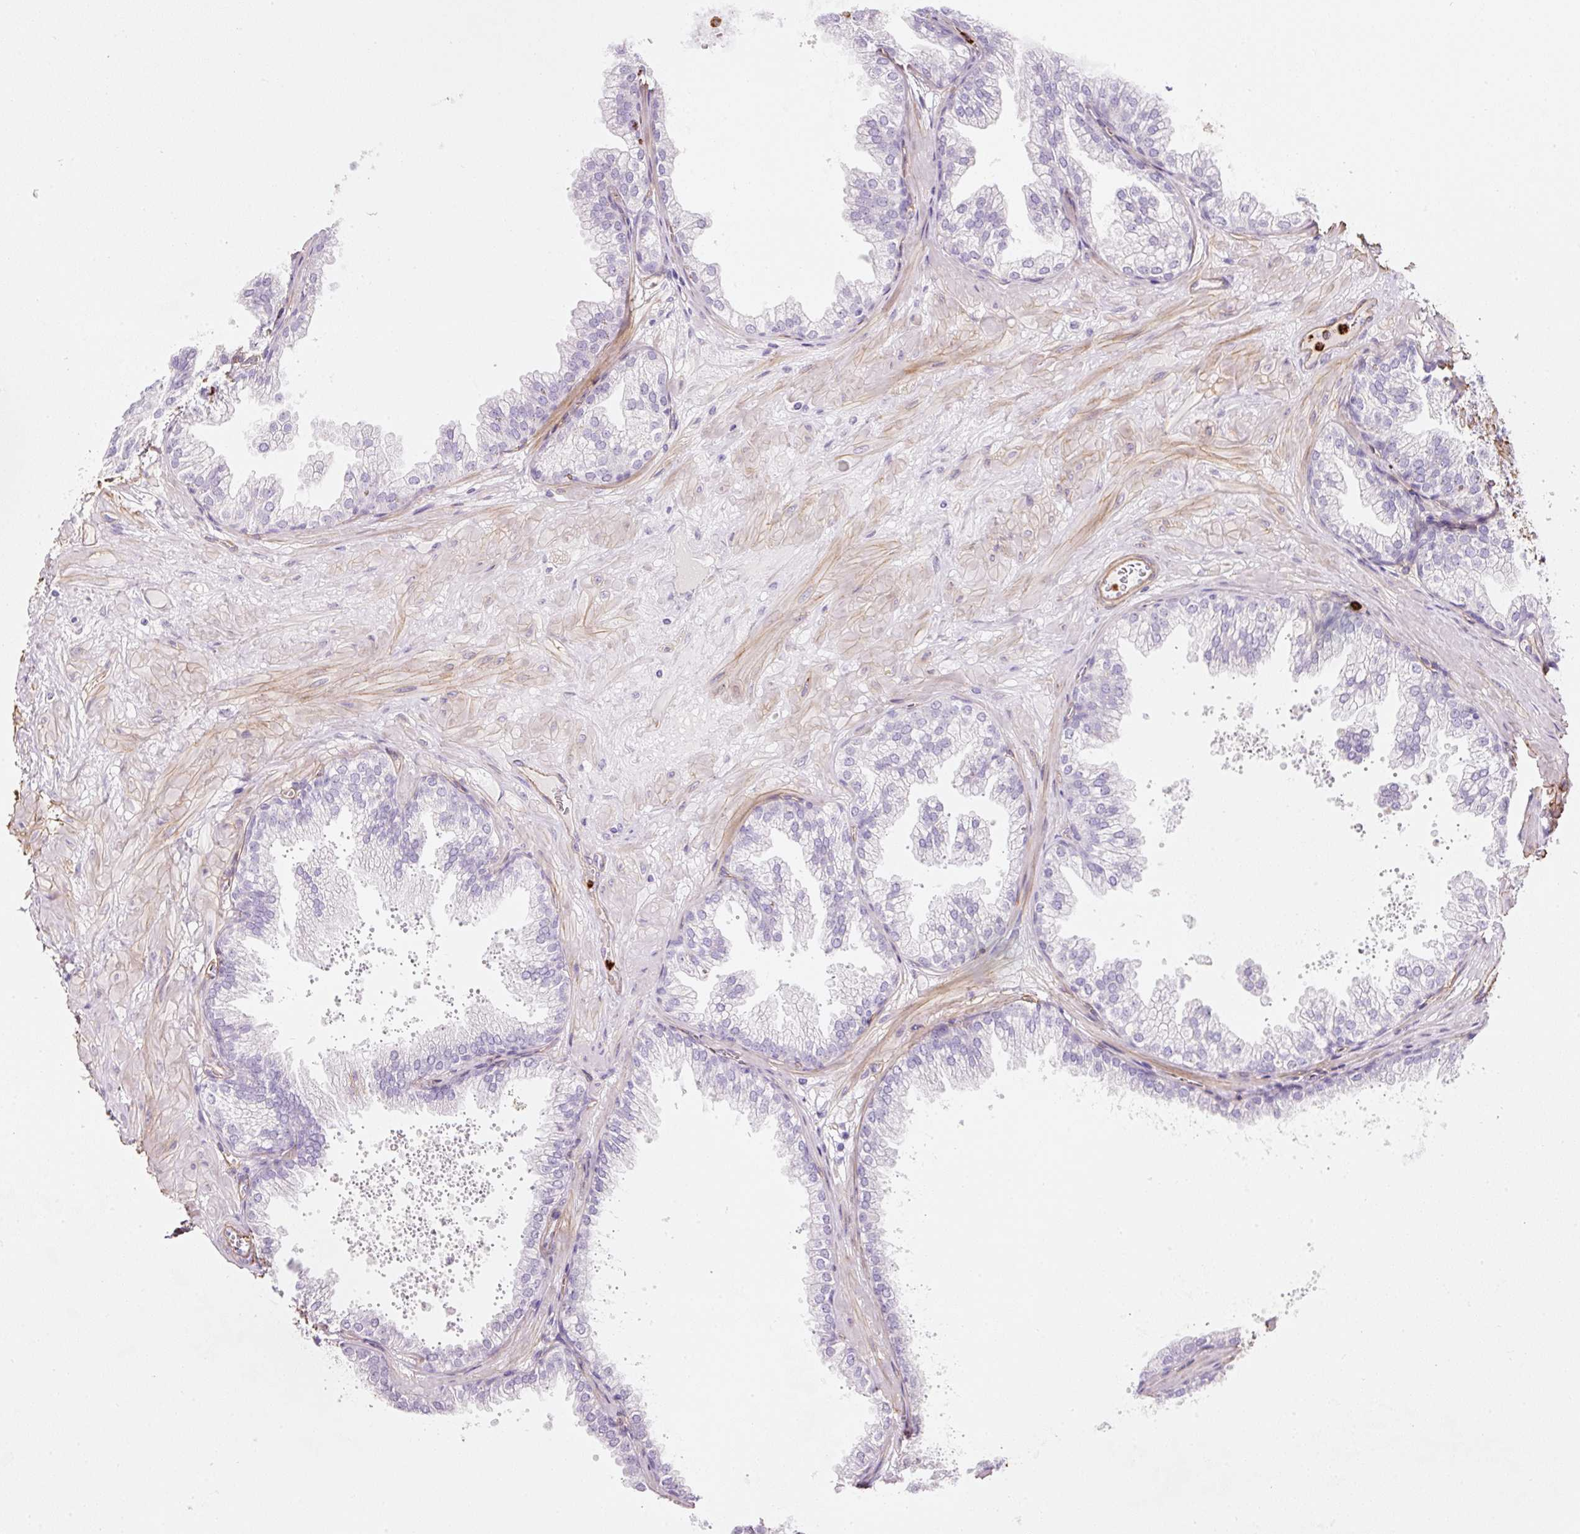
{"staining": {"intensity": "negative", "quantity": "none", "location": "none"}, "tissue": "prostate", "cell_type": "Glandular cells", "image_type": "normal", "snomed": [{"axis": "morphology", "description": "Normal tissue, NOS"}, {"axis": "topography", "description": "Prostate"}], "caption": "This is an IHC photomicrograph of benign prostate. There is no positivity in glandular cells.", "gene": "LOXL4", "patient": {"sex": "male", "age": 37}}